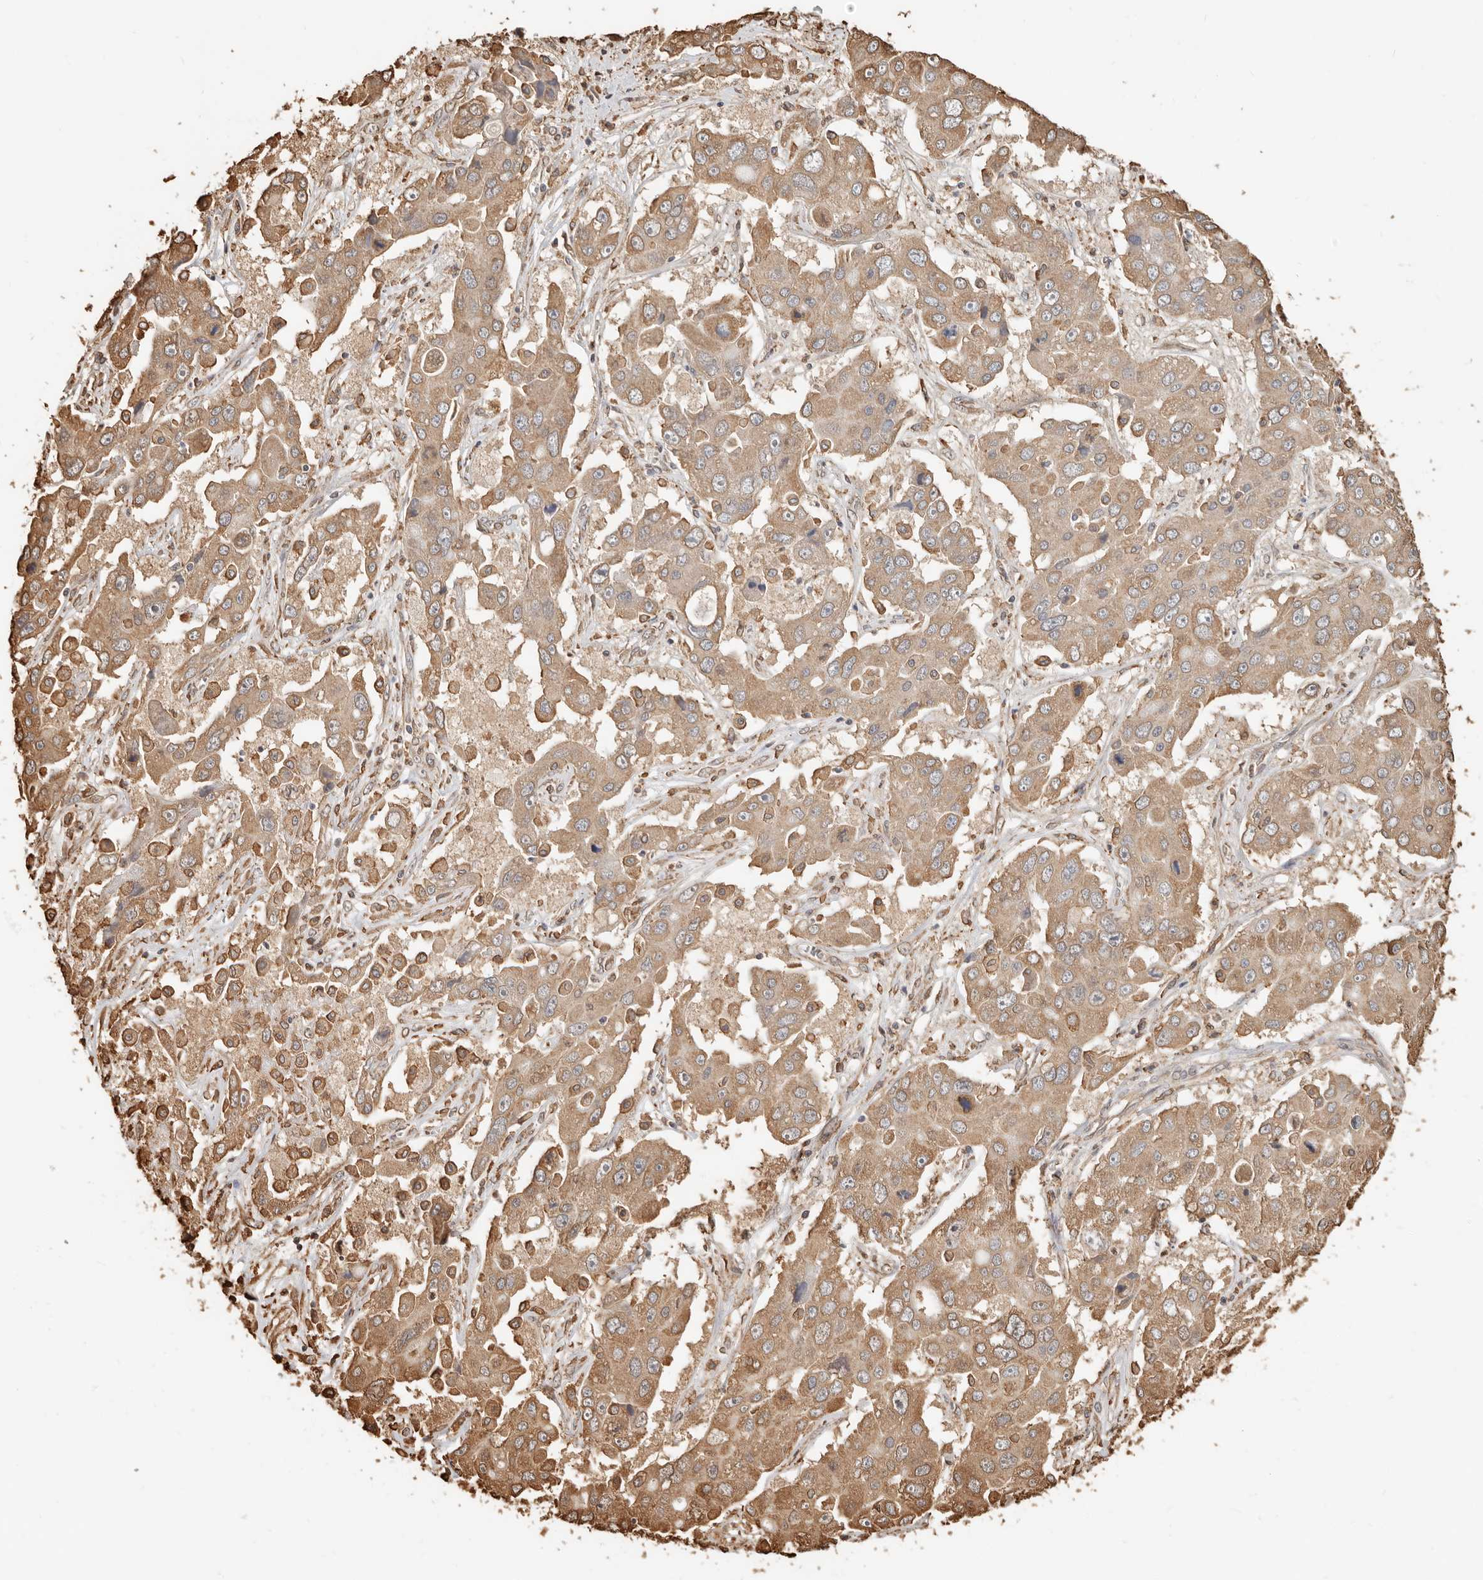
{"staining": {"intensity": "moderate", "quantity": ">75%", "location": "cytoplasmic/membranous"}, "tissue": "liver cancer", "cell_type": "Tumor cells", "image_type": "cancer", "snomed": [{"axis": "morphology", "description": "Cholangiocarcinoma"}, {"axis": "topography", "description": "Liver"}], "caption": "This is an image of IHC staining of liver cancer (cholangiocarcinoma), which shows moderate staining in the cytoplasmic/membranous of tumor cells.", "gene": "ARHGEF10L", "patient": {"sex": "male", "age": 67}}